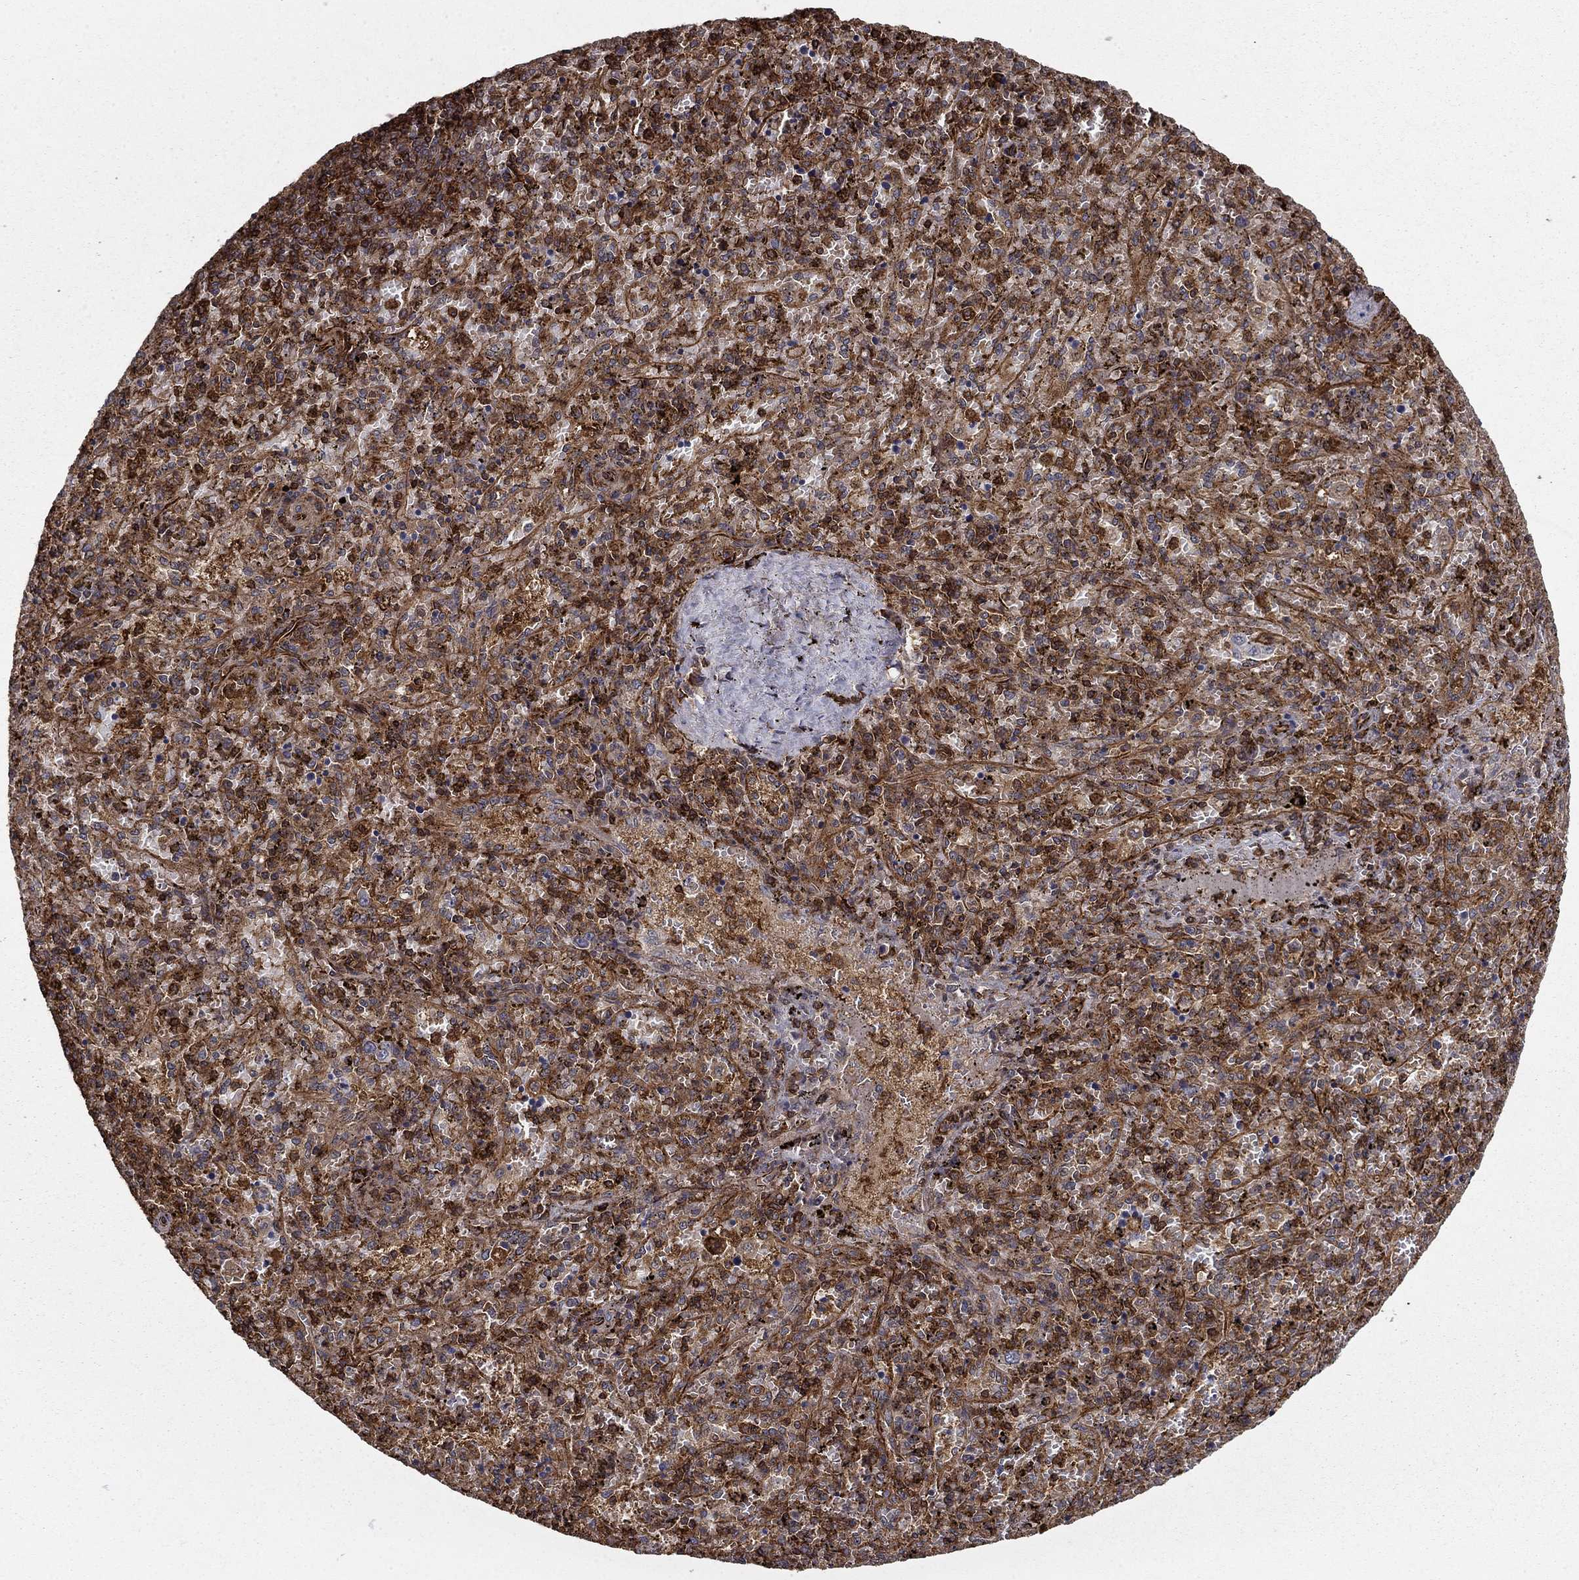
{"staining": {"intensity": "strong", "quantity": ">75%", "location": "cytoplasmic/membranous,nuclear"}, "tissue": "spleen", "cell_type": "Cells in red pulp", "image_type": "normal", "snomed": [{"axis": "morphology", "description": "Normal tissue, NOS"}, {"axis": "topography", "description": "Spleen"}], "caption": "This histopathology image reveals IHC staining of benign spleen, with high strong cytoplasmic/membranous,nuclear expression in approximately >75% of cells in red pulp.", "gene": "ADM", "patient": {"sex": "female", "age": 50}}